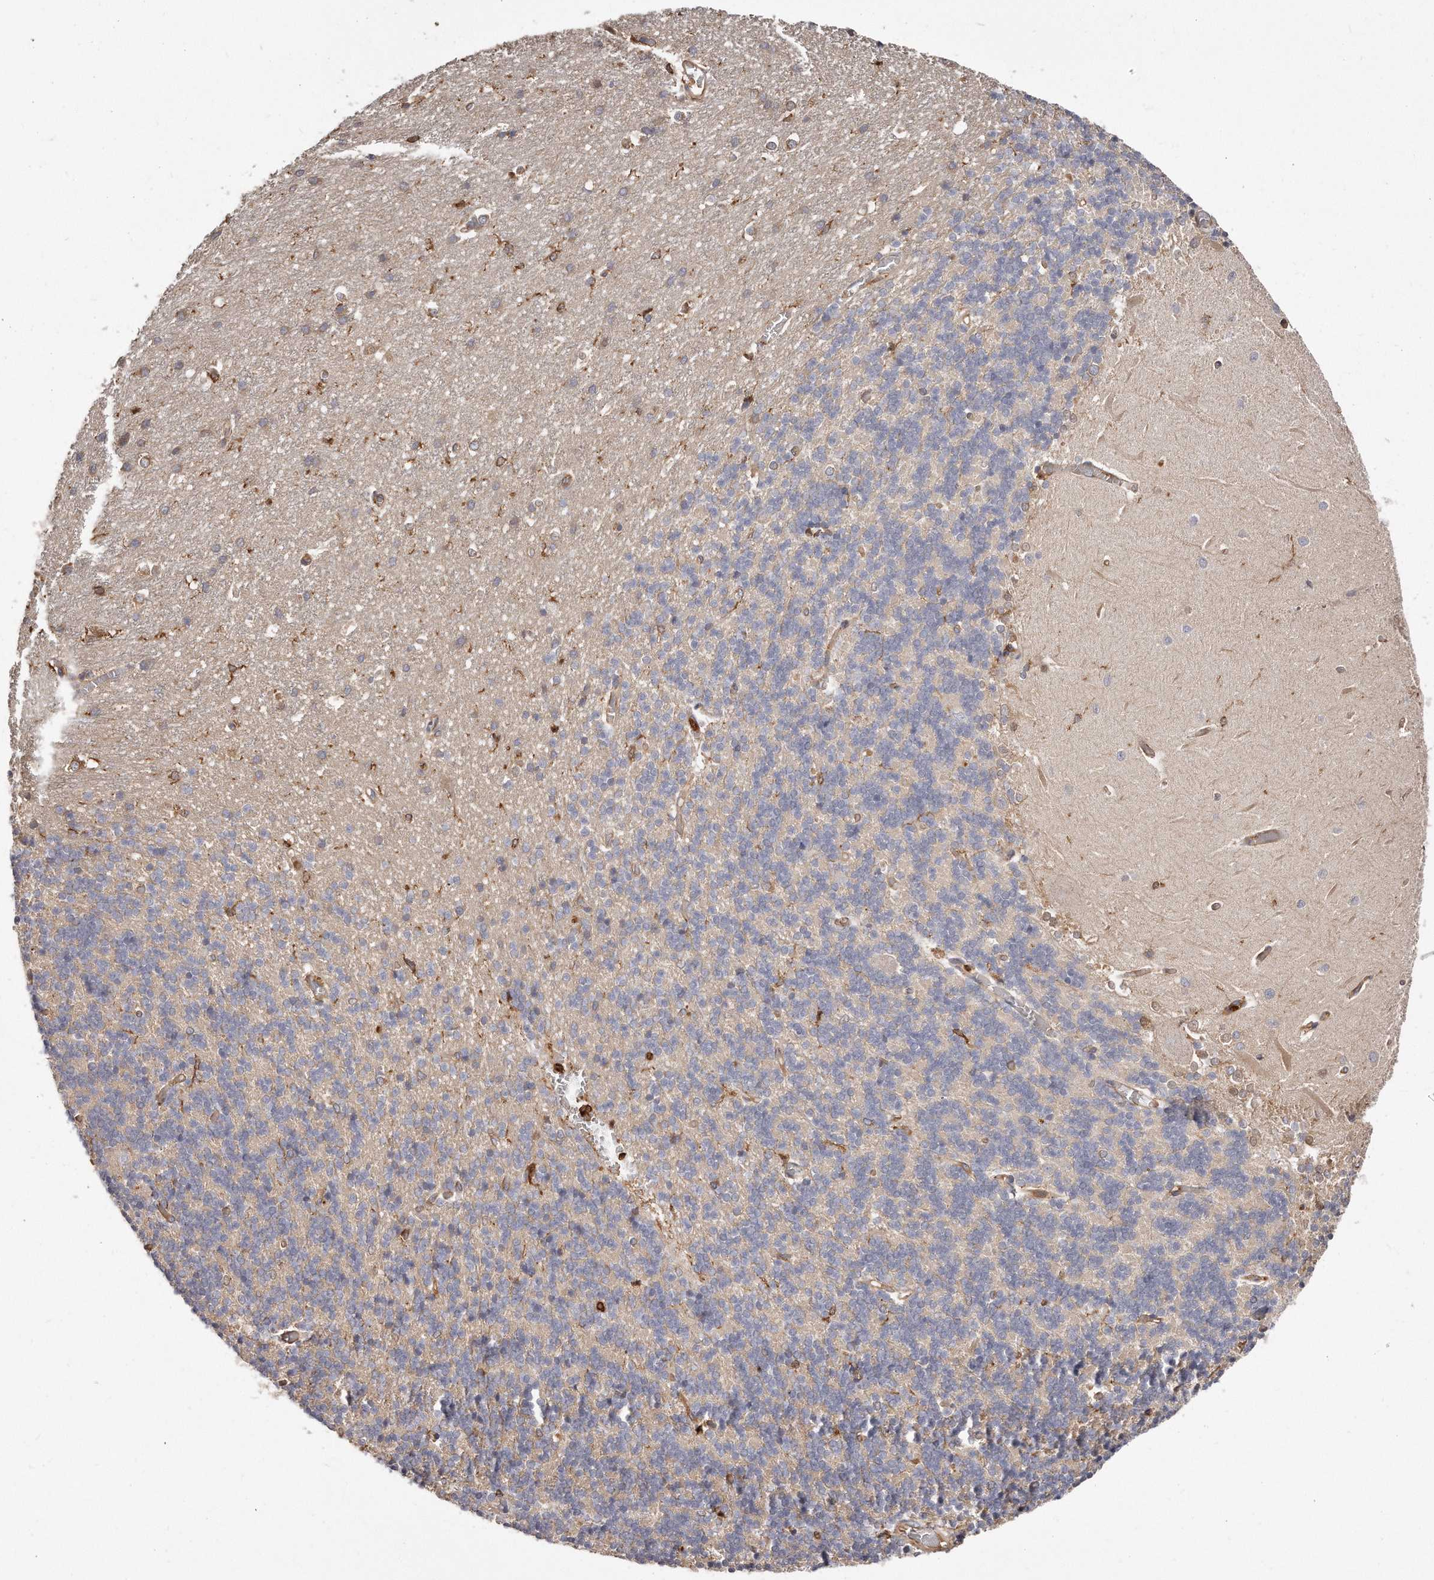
{"staining": {"intensity": "negative", "quantity": "none", "location": "none"}, "tissue": "cerebellum", "cell_type": "Cells in granular layer", "image_type": "normal", "snomed": [{"axis": "morphology", "description": "Normal tissue, NOS"}, {"axis": "topography", "description": "Cerebellum"}], "caption": "Immunohistochemistry (IHC) image of benign cerebellum: human cerebellum stained with DAB demonstrates no significant protein expression in cells in granular layer. (Immunohistochemistry (IHC), brightfield microscopy, high magnification).", "gene": "CAP1", "patient": {"sex": "male", "age": 37}}